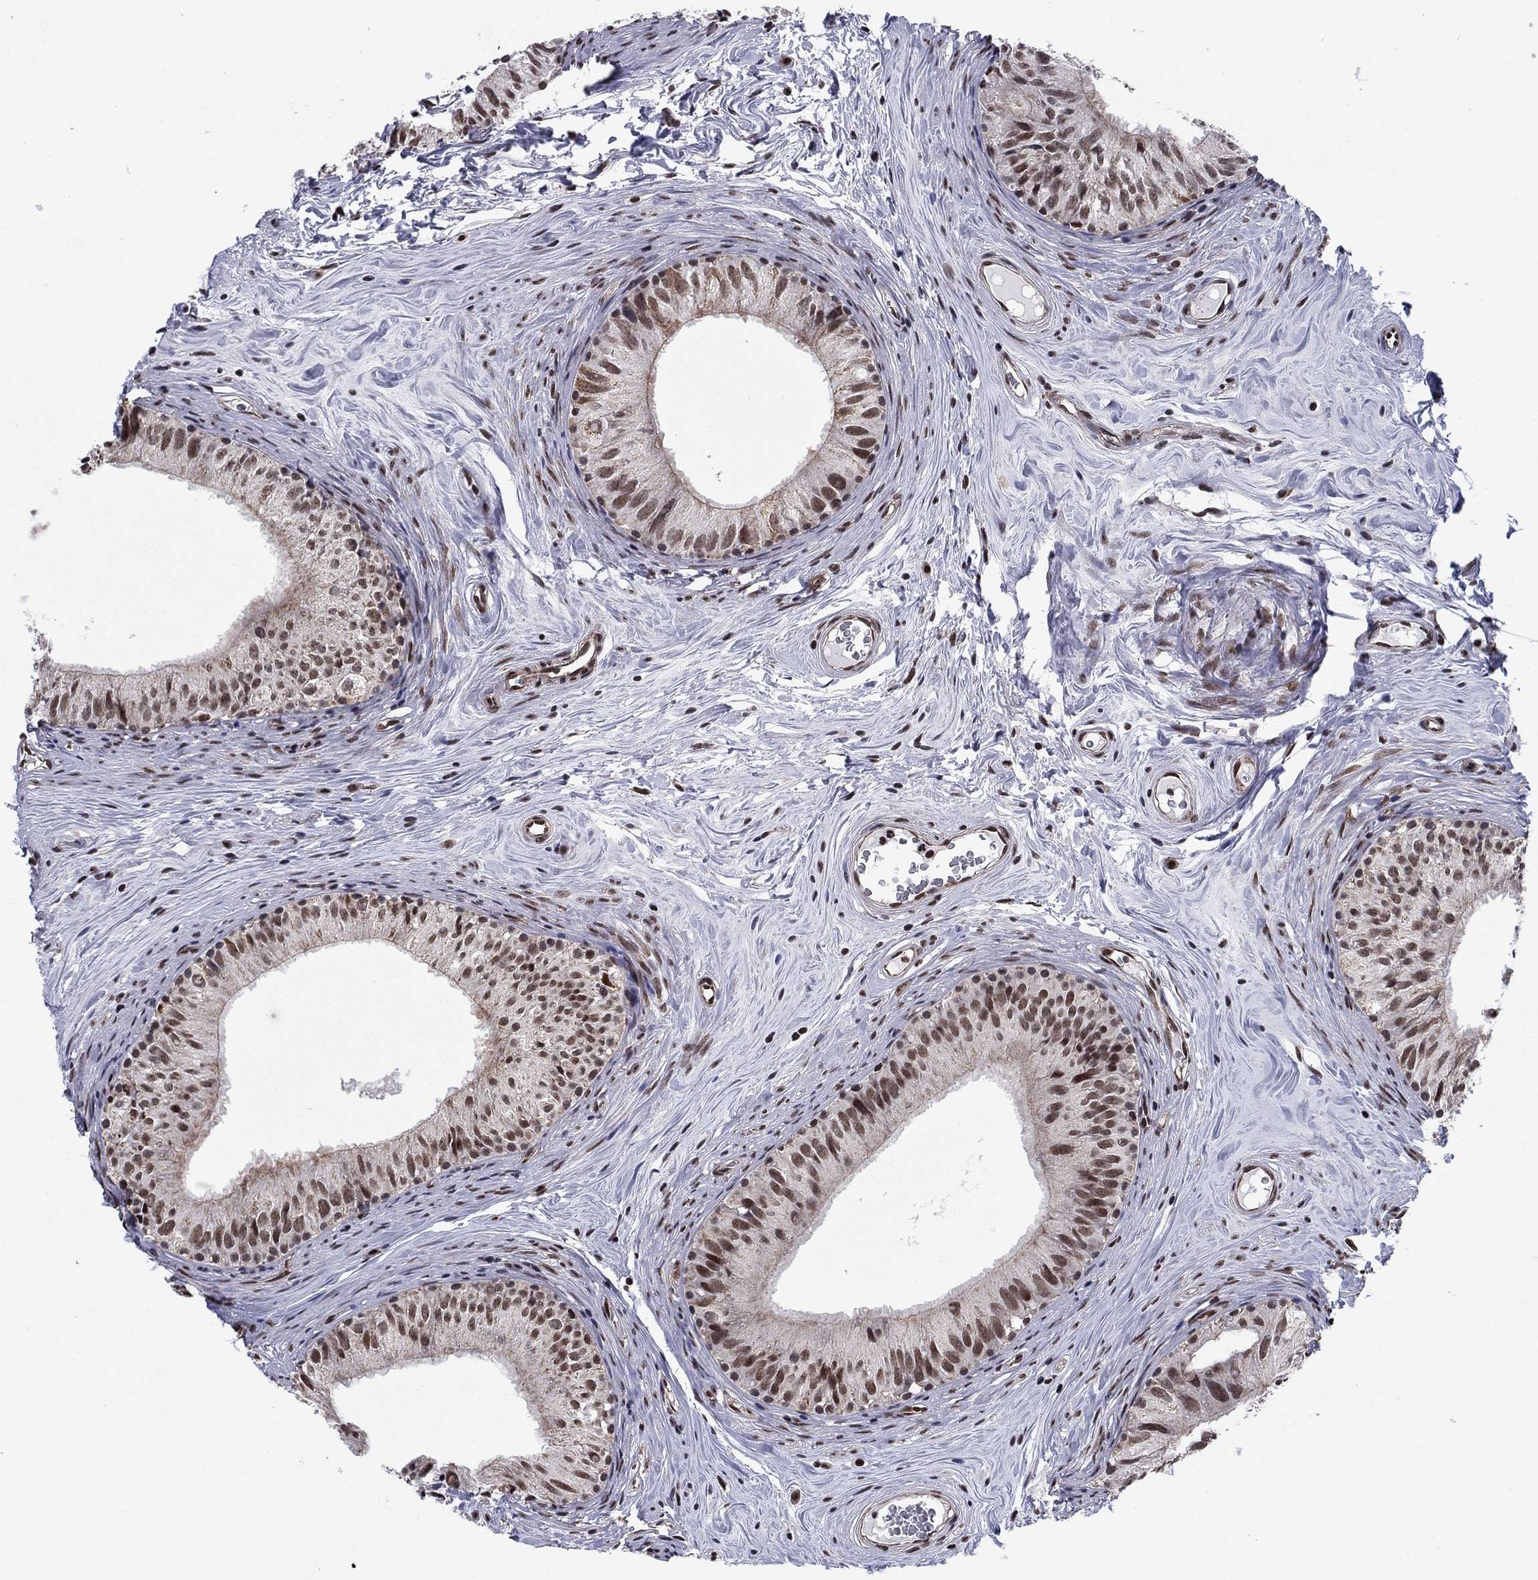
{"staining": {"intensity": "moderate", "quantity": ">75%", "location": "nuclear"}, "tissue": "epididymis", "cell_type": "Glandular cells", "image_type": "normal", "snomed": [{"axis": "morphology", "description": "Normal tissue, NOS"}, {"axis": "topography", "description": "Epididymis"}], "caption": "The image reveals immunohistochemical staining of normal epididymis. There is moderate nuclear expression is identified in approximately >75% of glandular cells. The protein of interest is shown in brown color, while the nuclei are stained blue.", "gene": "N4BP2", "patient": {"sex": "male", "age": 52}}